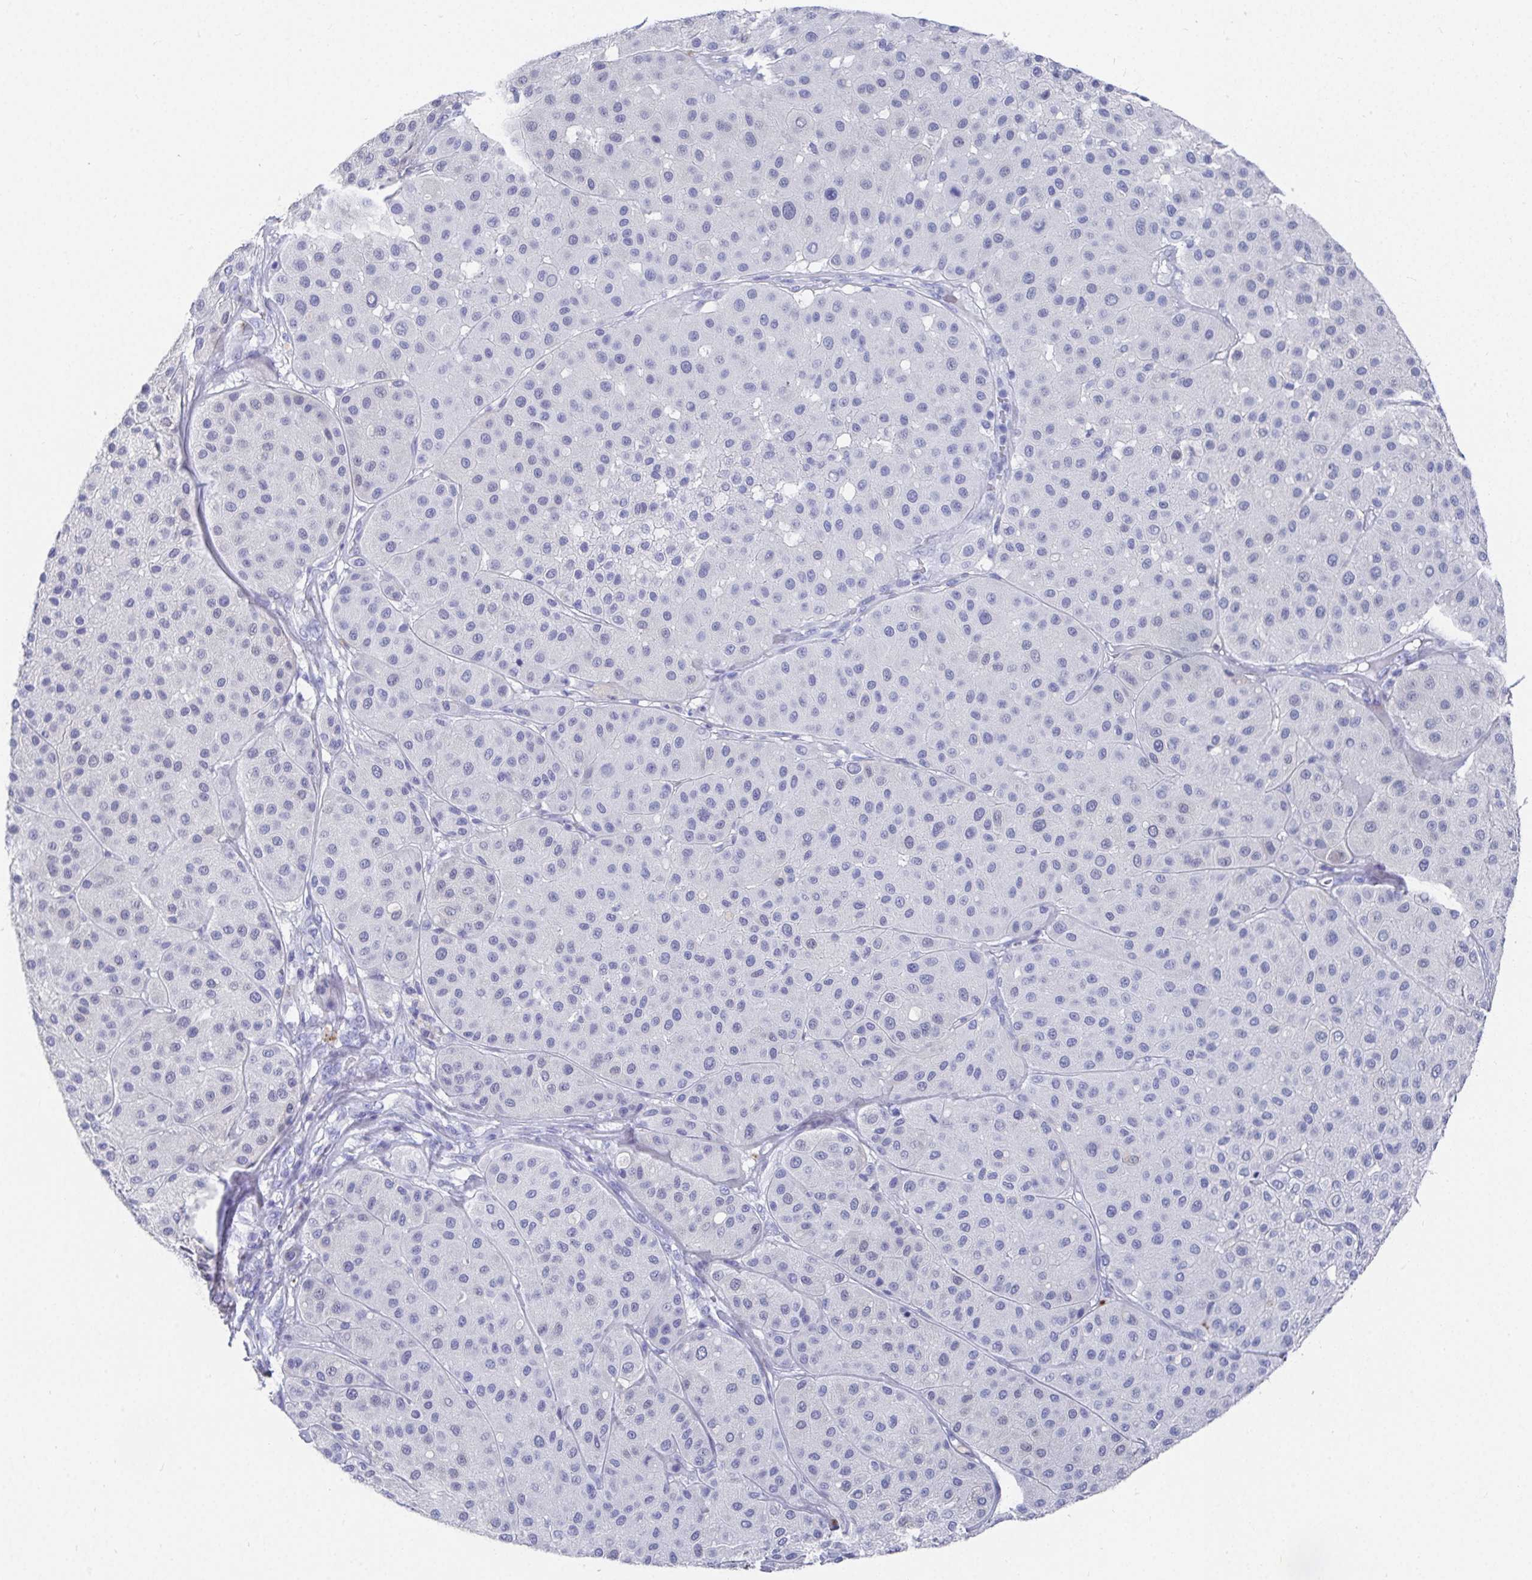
{"staining": {"intensity": "negative", "quantity": "none", "location": "none"}, "tissue": "melanoma", "cell_type": "Tumor cells", "image_type": "cancer", "snomed": [{"axis": "morphology", "description": "Malignant melanoma, Metastatic site"}, {"axis": "topography", "description": "Smooth muscle"}], "caption": "Protein analysis of malignant melanoma (metastatic site) displays no significant staining in tumor cells.", "gene": "GRIA1", "patient": {"sex": "male", "age": 41}}